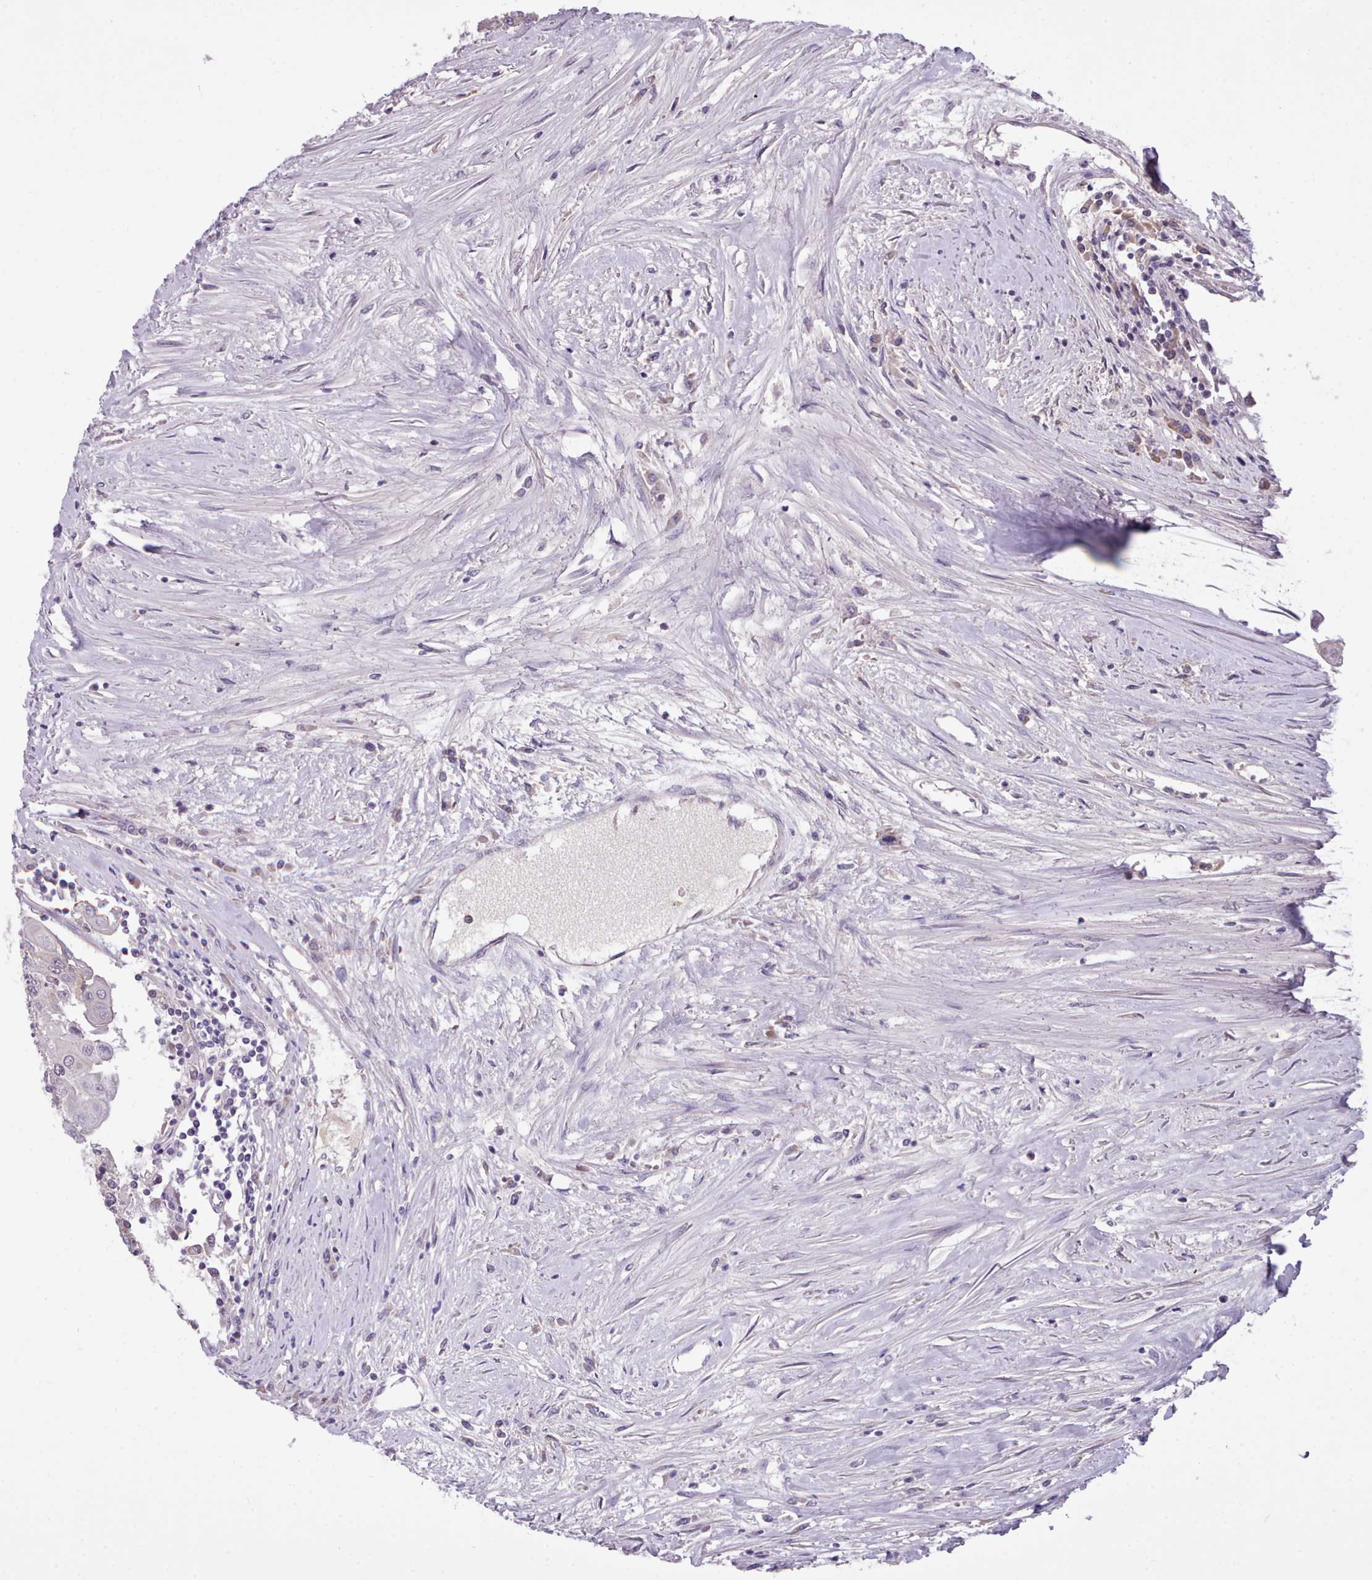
{"staining": {"intensity": "weak", "quantity": "<25%", "location": "cytoplasmic/membranous"}, "tissue": "urothelial cancer", "cell_type": "Tumor cells", "image_type": "cancer", "snomed": [{"axis": "morphology", "description": "Urothelial carcinoma, High grade"}, {"axis": "topography", "description": "Urinary bladder"}], "caption": "Urothelial cancer was stained to show a protein in brown. There is no significant positivity in tumor cells.", "gene": "KCTD16", "patient": {"sex": "female", "age": 85}}